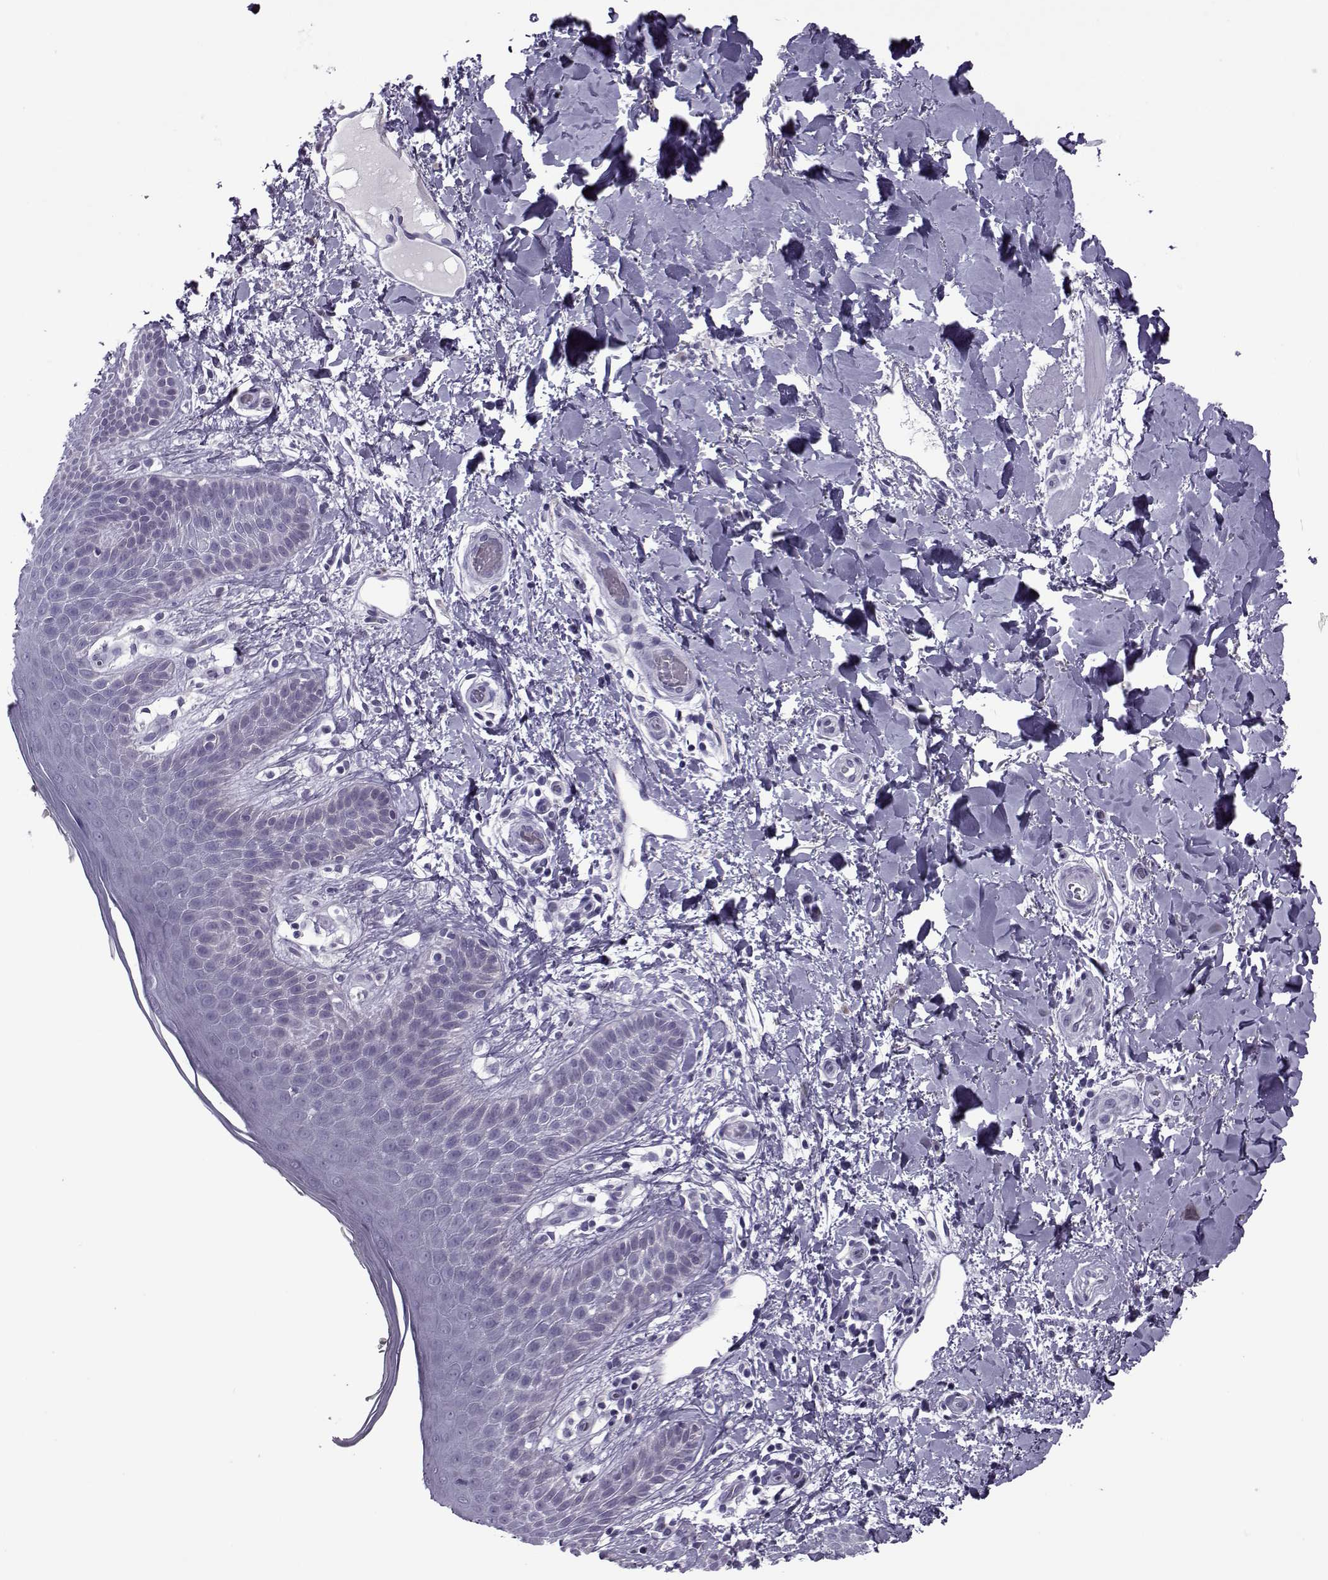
{"staining": {"intensity": "weak", "quantity": "<25%", "location": "cytoplasmic/membranous"}, "tissue": "skin", "cell_type": "Epidermal cells", "image_type": "normal", "snomed": [{"axis": "morphology", "description": "Normal tissue, NOS"}, {"axis": "topography", "description": "Anal"}], "caption": "The histopathology image demonstrates no staining of epidermal cells in normal skin. (DAB IHC visualized using brightfield microscopy, high magnification).", "gene": "OIP5", "patient": {"sex": "male", "age": 36}}